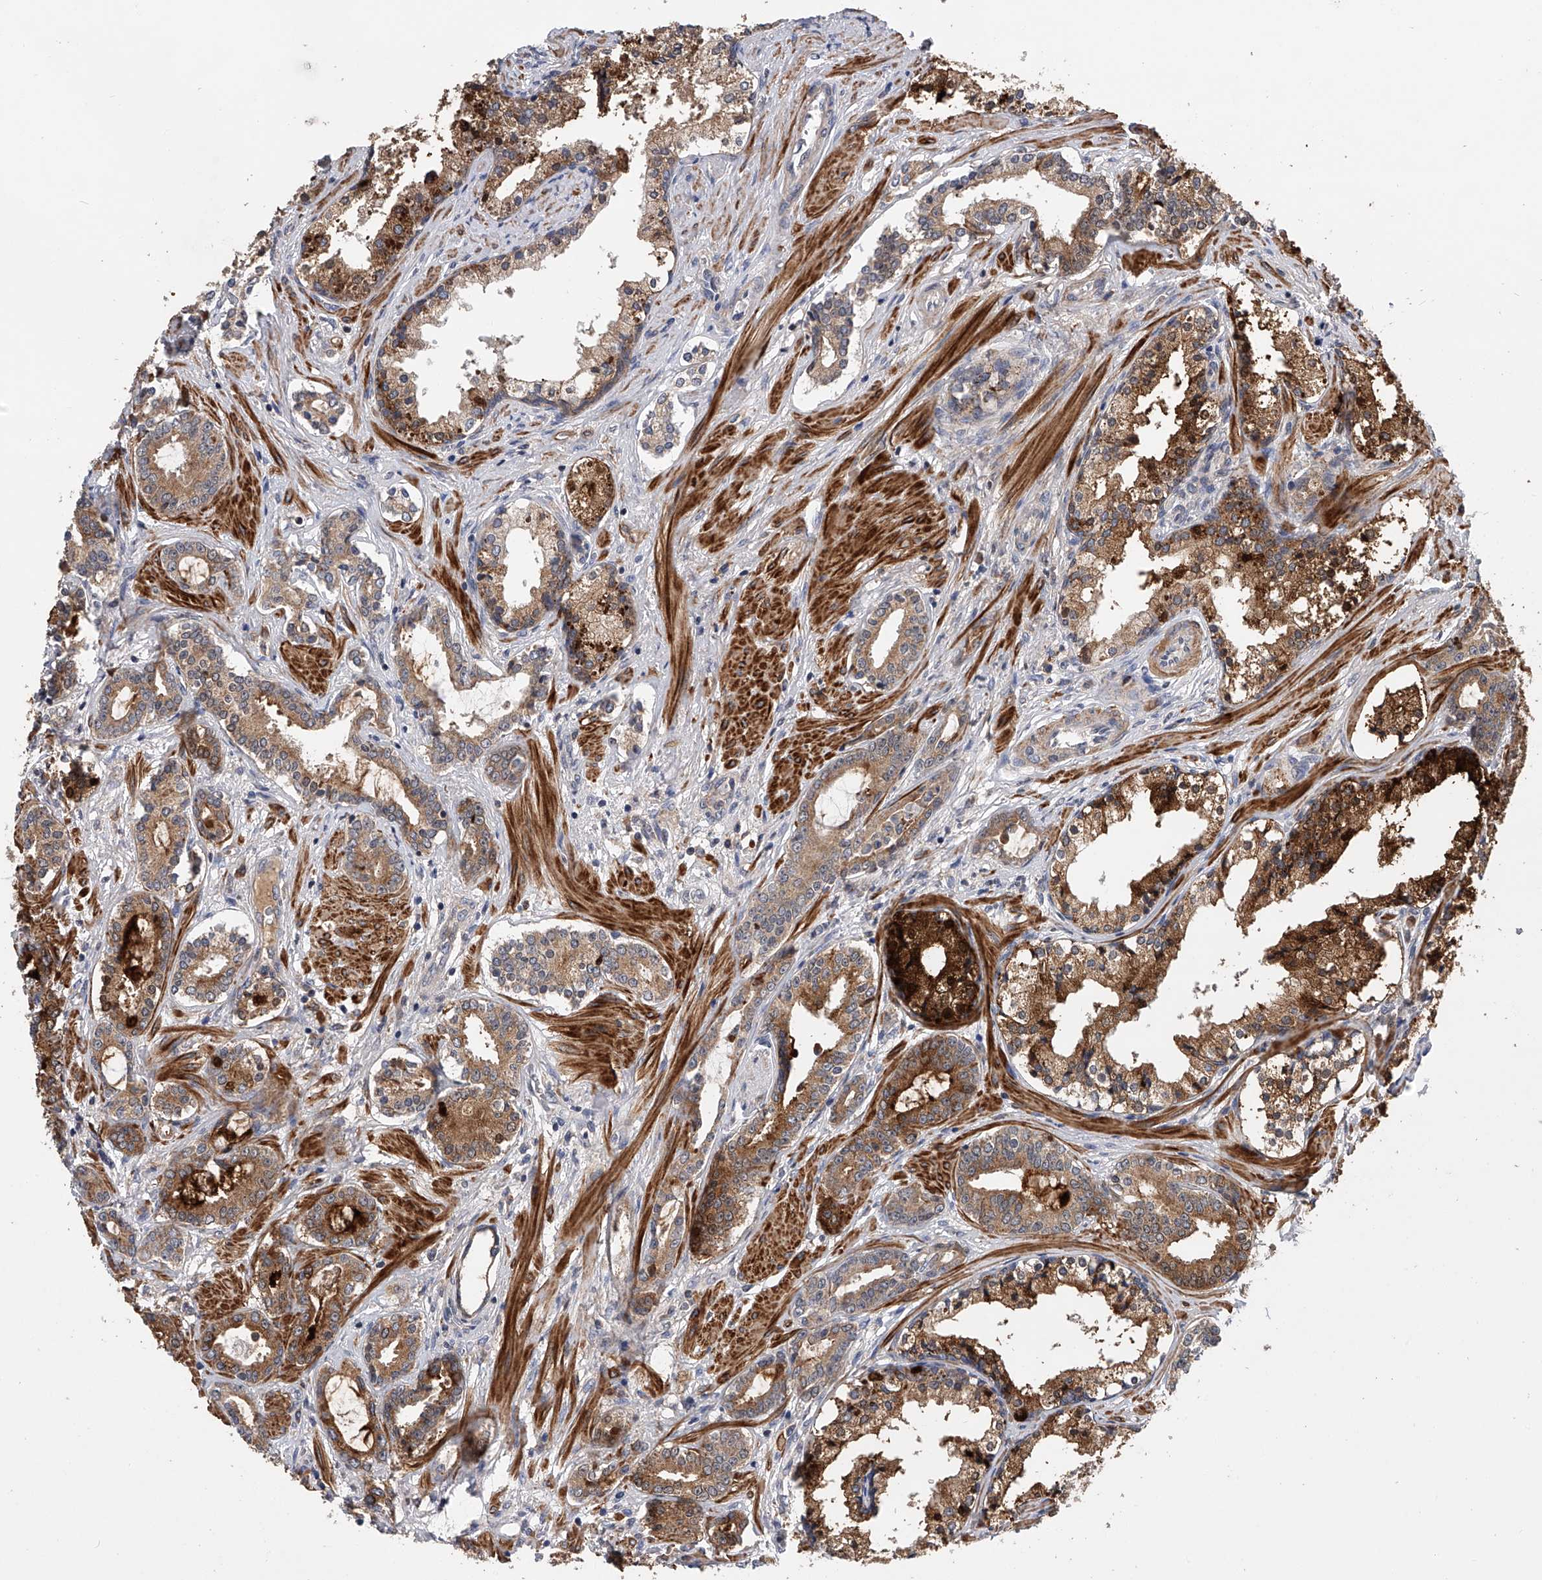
{"staining": {"intensity": "moderate", "quantity": ">75%", "location": "cytoplasmic/membranous"}, "tissue": "prostate cancer", "cell_type": "Tumor cells", "image_type": "cancer", "snomed": [{"axis": "morphology", "description": "Adenocarcinoma, High grade"}, {"axis": "topography", "description": "Prostate"}], "caption": "Prostate adenocarcinoma (high-grade) stained for a protein displays moderate cytoplasmic/membranous positivity in tumor cells. (DAB = brown stain, brightfield microscopy at high magnification).", "gene": "SPOCK1", "patient": {"sex": "male", "age": 58}}